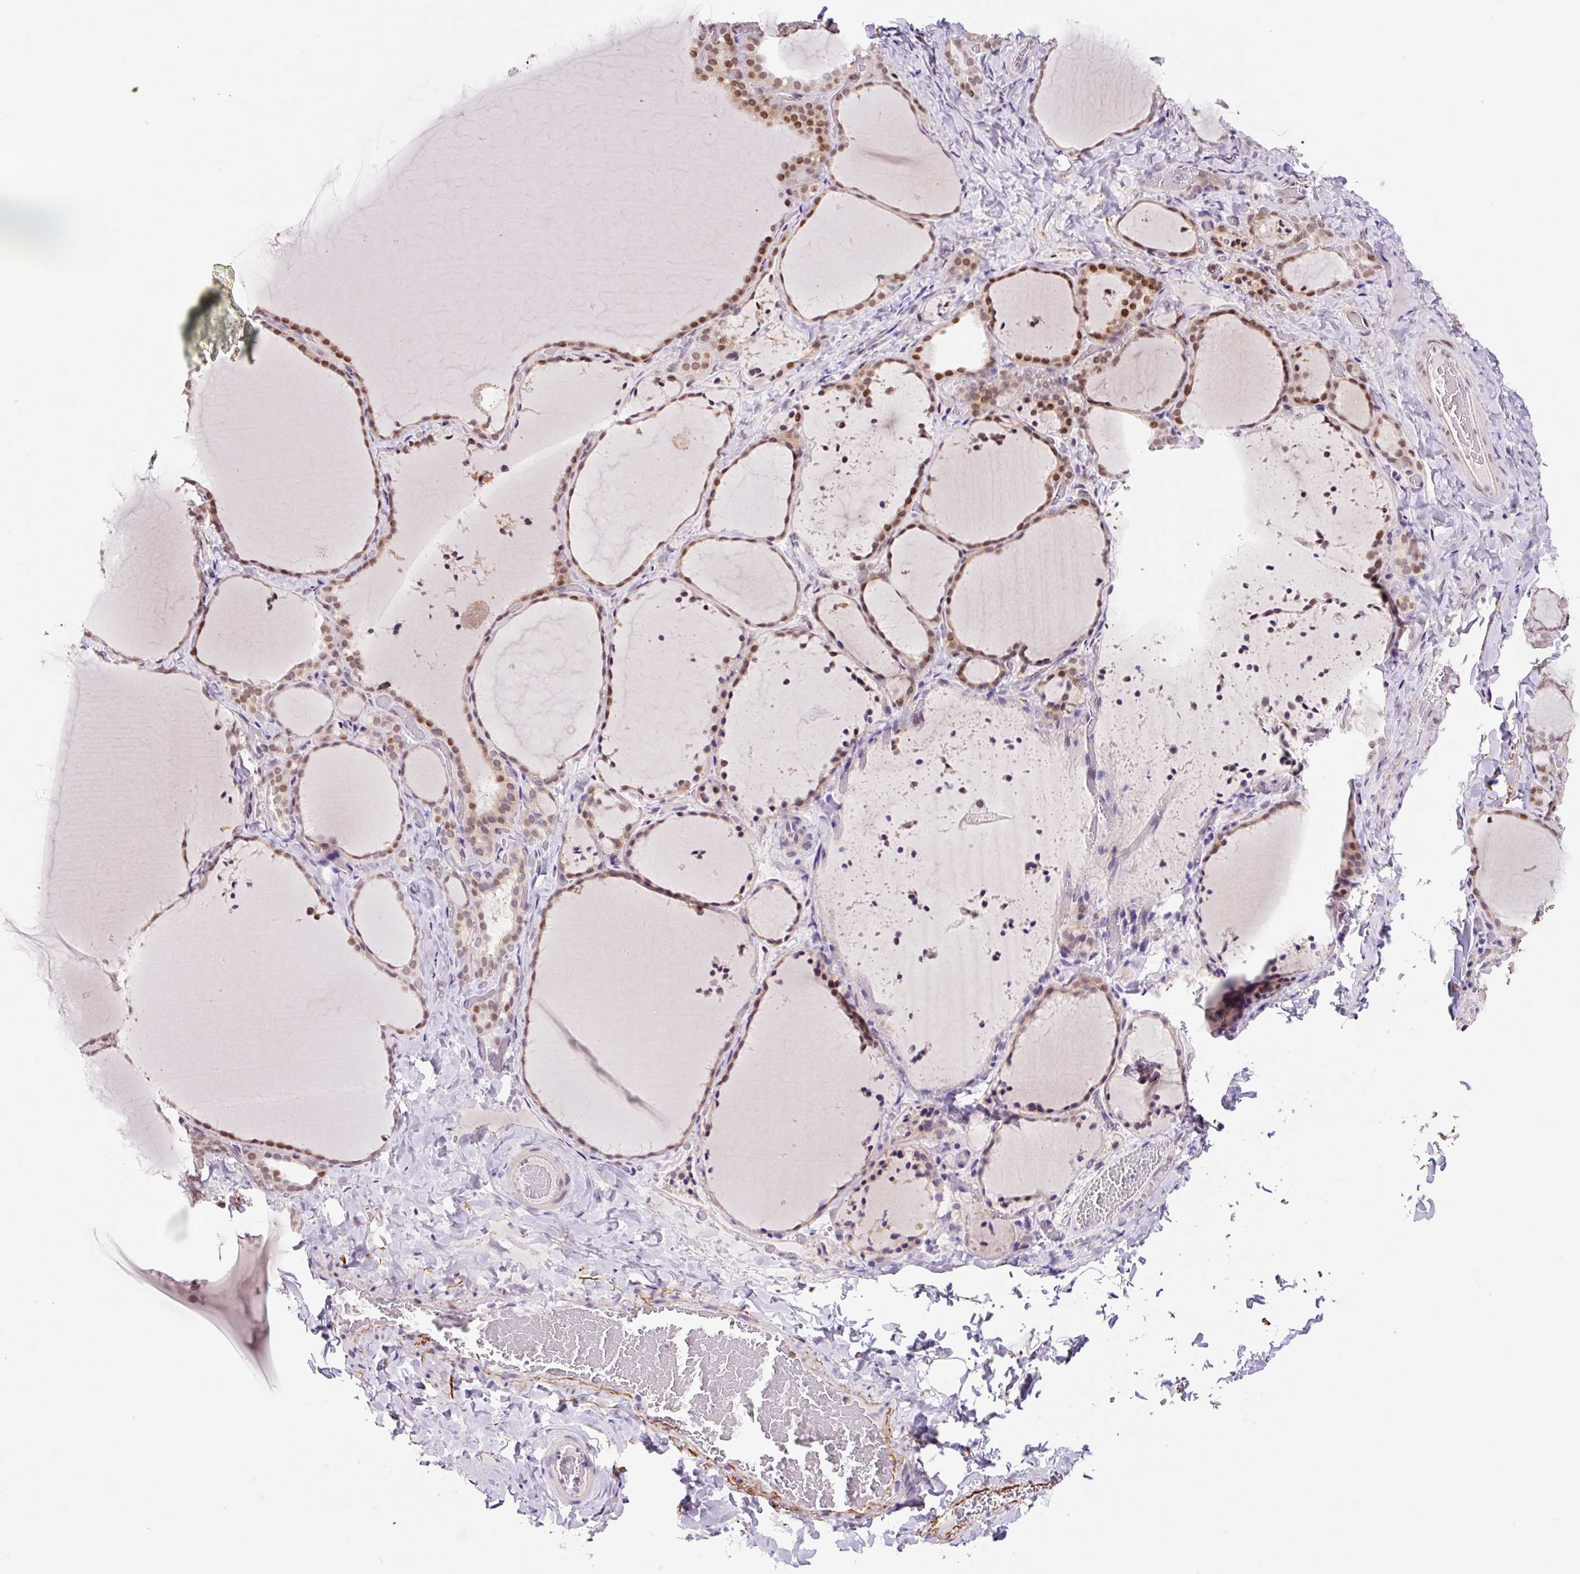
{"staining": {"intensity": "moderate", "quantity": ">75%", "location": "nuclear"}, "tissue": "thyroid gland", "cell_type": "Glandular cells", "image_type": "normal", "snomed": [{"axis": "morphology", "description": "Normal tissue, NOS"}, {"axis": "topography", "description": "Thyroid gland"}], "caption": "This micrograph reveals IHC staining of unremarkable human thyroid gland, with medium moderate nuclear expression in approximately >75% of glandular cells.", "gene": "CCNL2", "patient": {"sex": "female", "age": 22}}